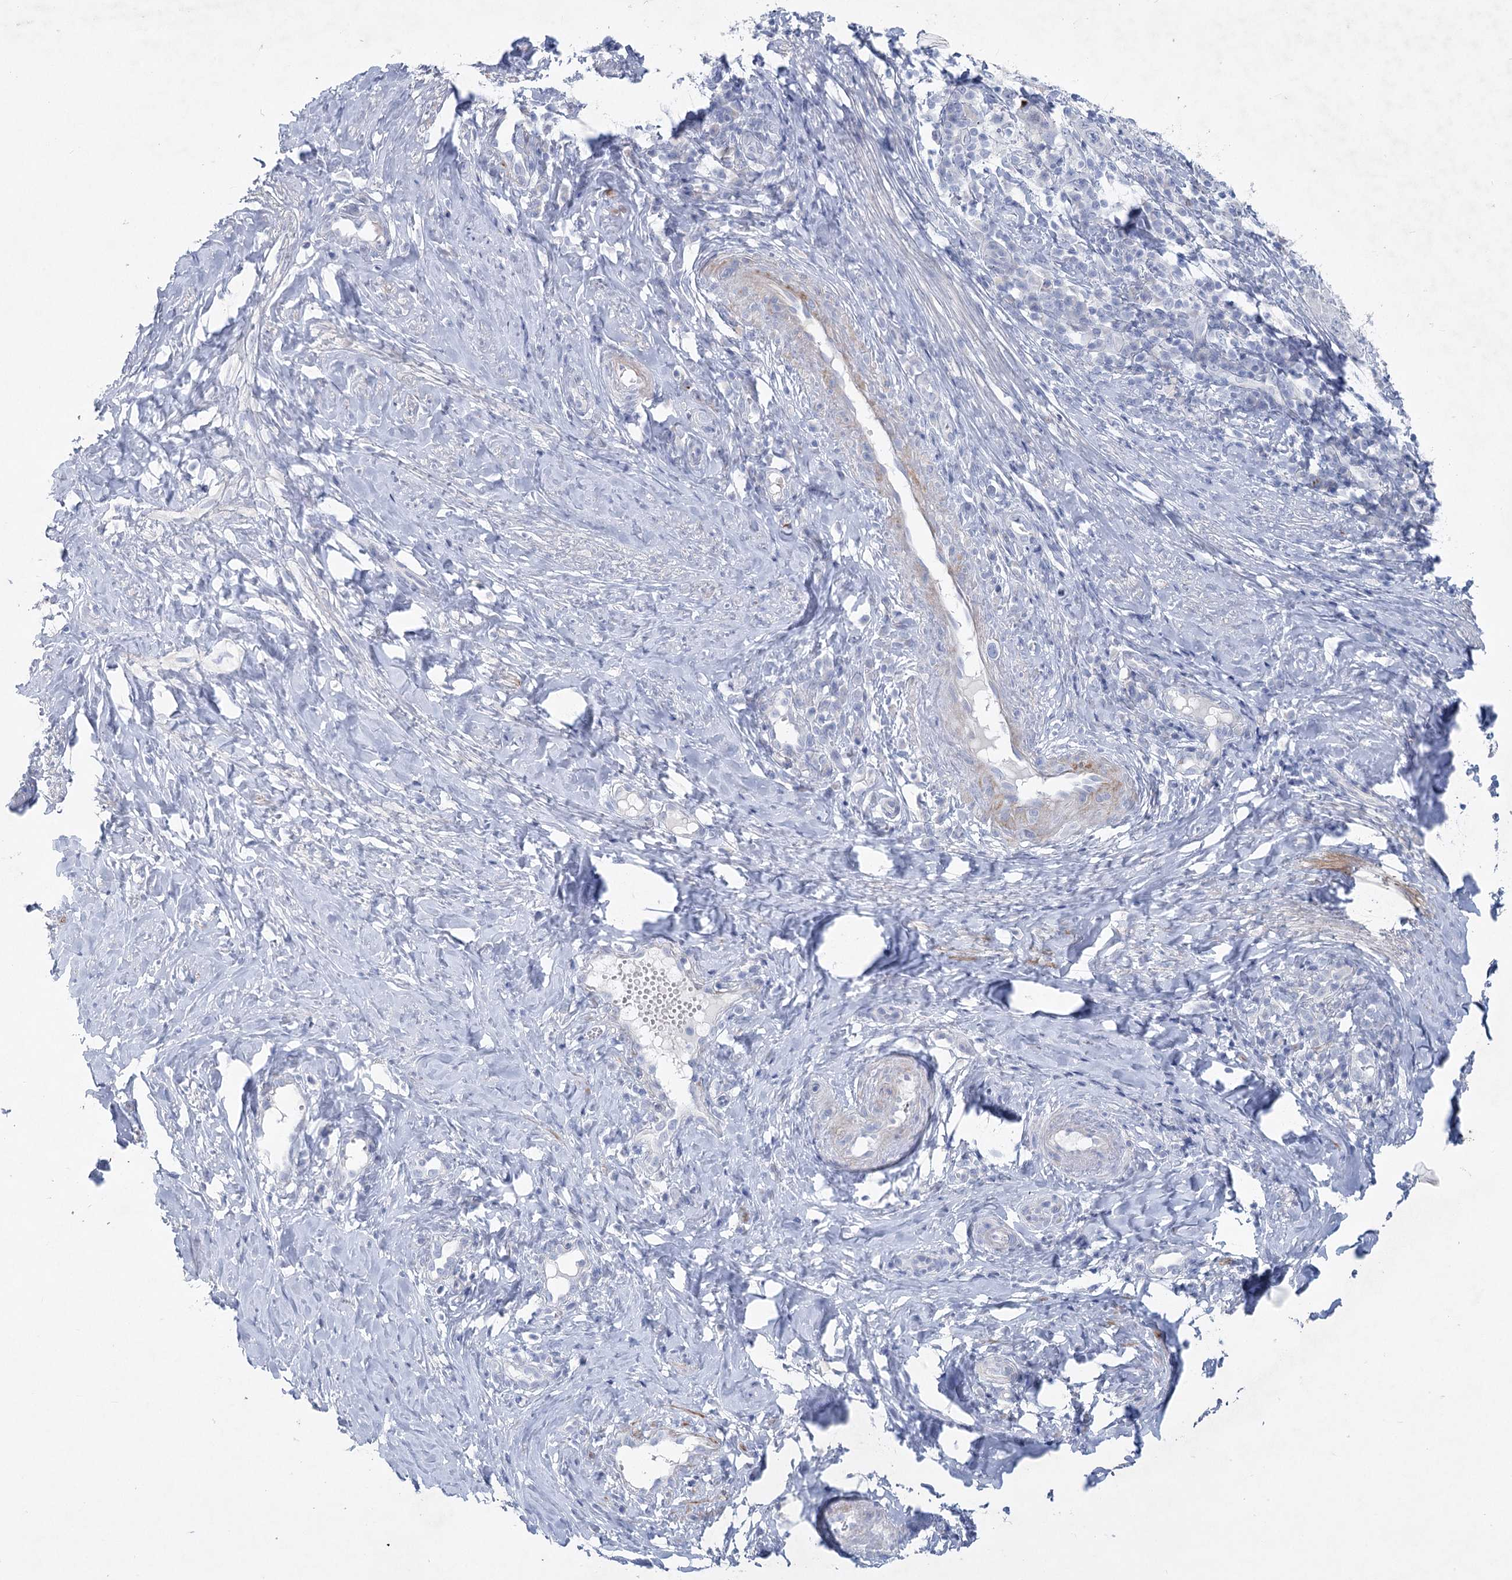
{"staining": {"intensity": "negative", "quantity": "none", "location": "none"}, "tissue": "cervical cancer", "cell_type": "Tumor cells", "image_type": "cancer", "snomed": [{"axis": "morphology", "description": "Squamous cell carcinoma, NOS"}, {"axis": "topography", "description": "Cervix"}], "caption": "This micrograph is of cervical cancer stained with immunohistochemistry to label a protein in brown with the nuclei are counter-stained blue. There is no positivity in tumor cells.", "gene": "WDR74", "patient": {"sex": "female", "age": 46}}